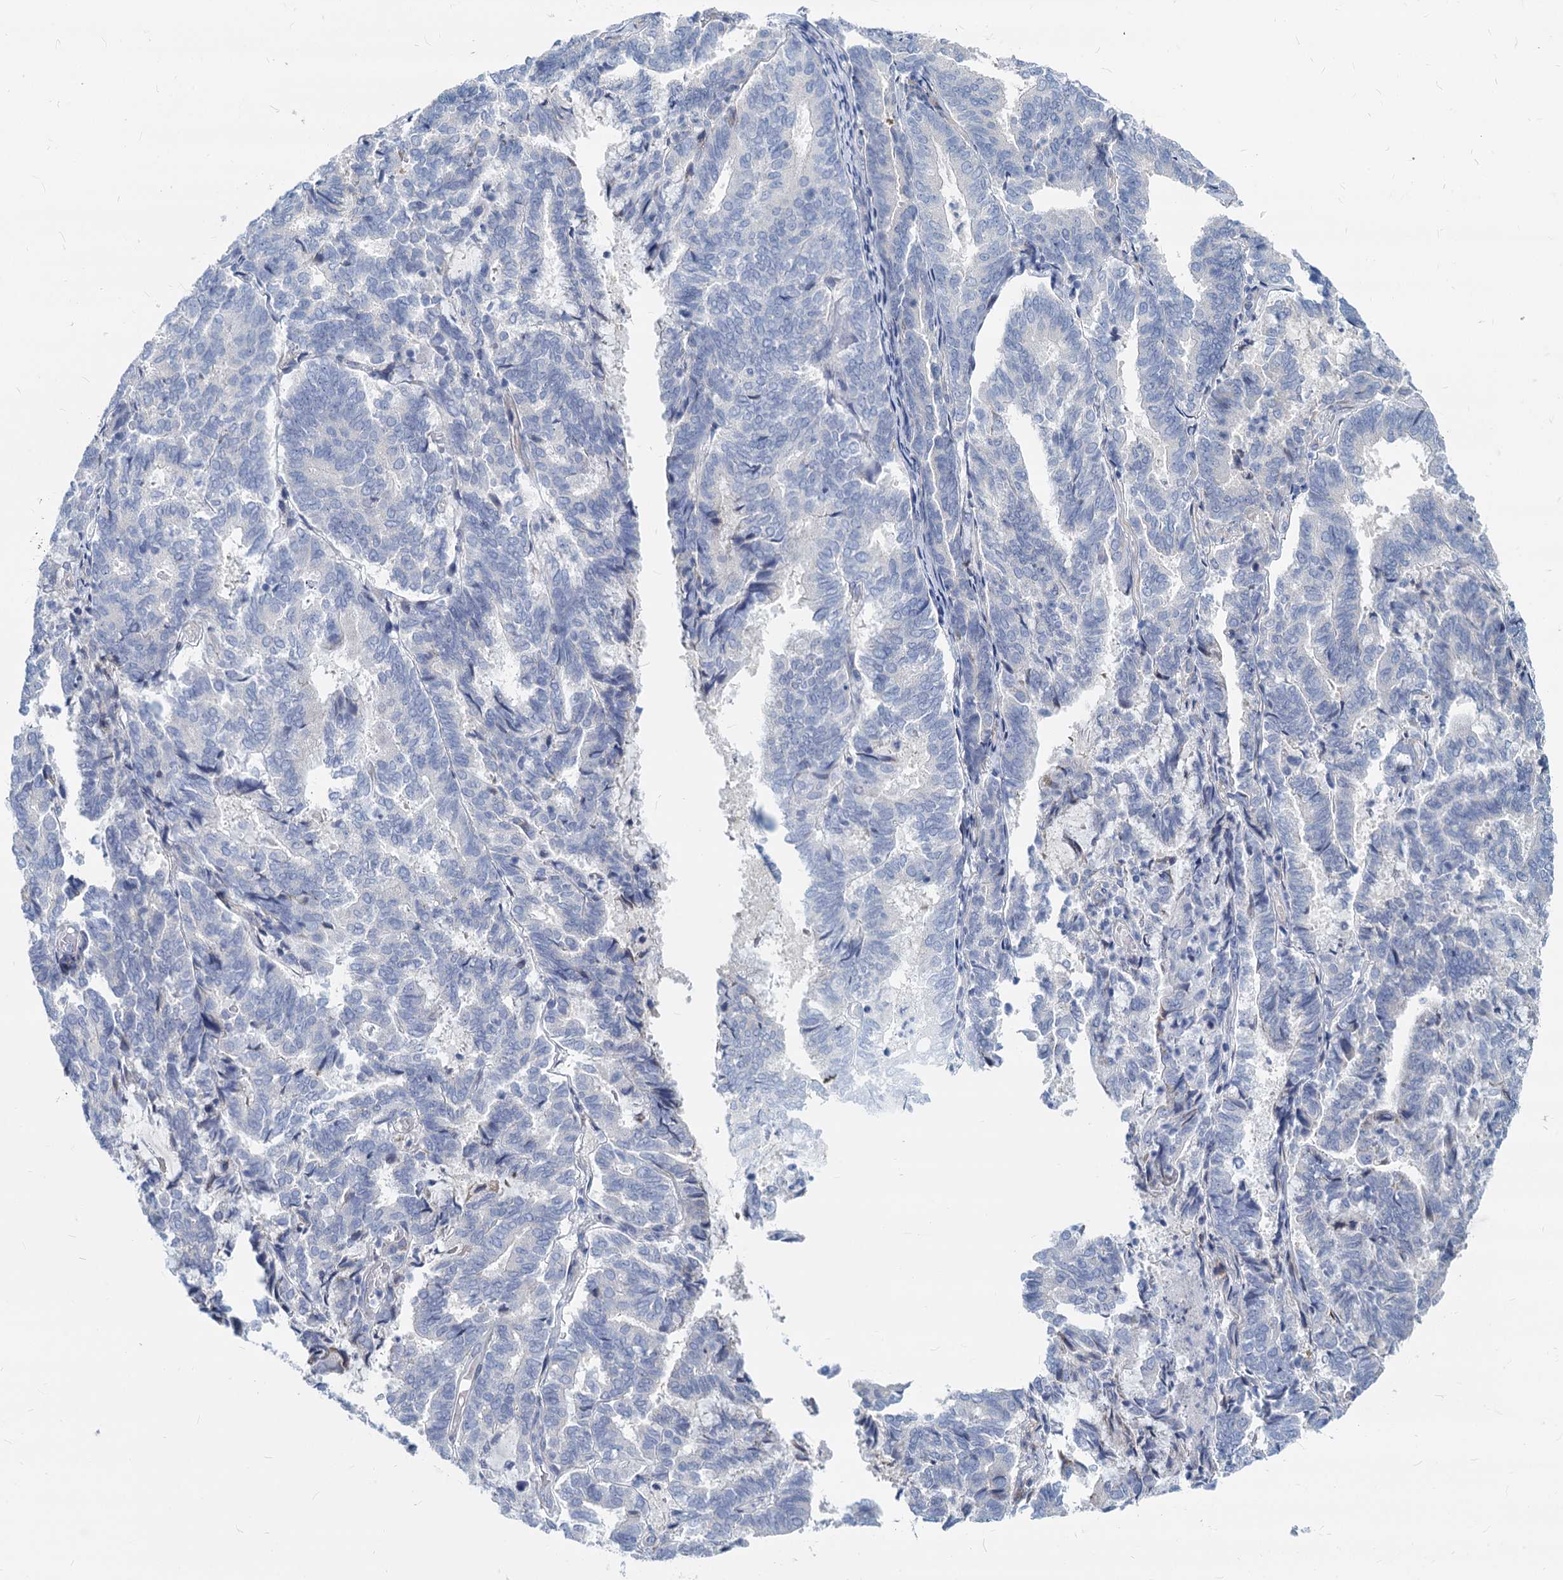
{"staining": {"intensity": "negative", "quantity": "none", "location": "none"}, "tissue": "endometrial cancer", "cell_type": "Tumor cells", "image_type": "cancer", "snomed": [{"axis": "morphology", "description": "Adenocarcinoma, NOS"}, {"axis": "topography", "description": "Endometrium"}], "caption": "Immunohistochemistry (IHC) of human endometrial cancer reveals no staining in tumor cells.", "gene": "GSTM3", "patient": {"sex": "female", "age": 80}}